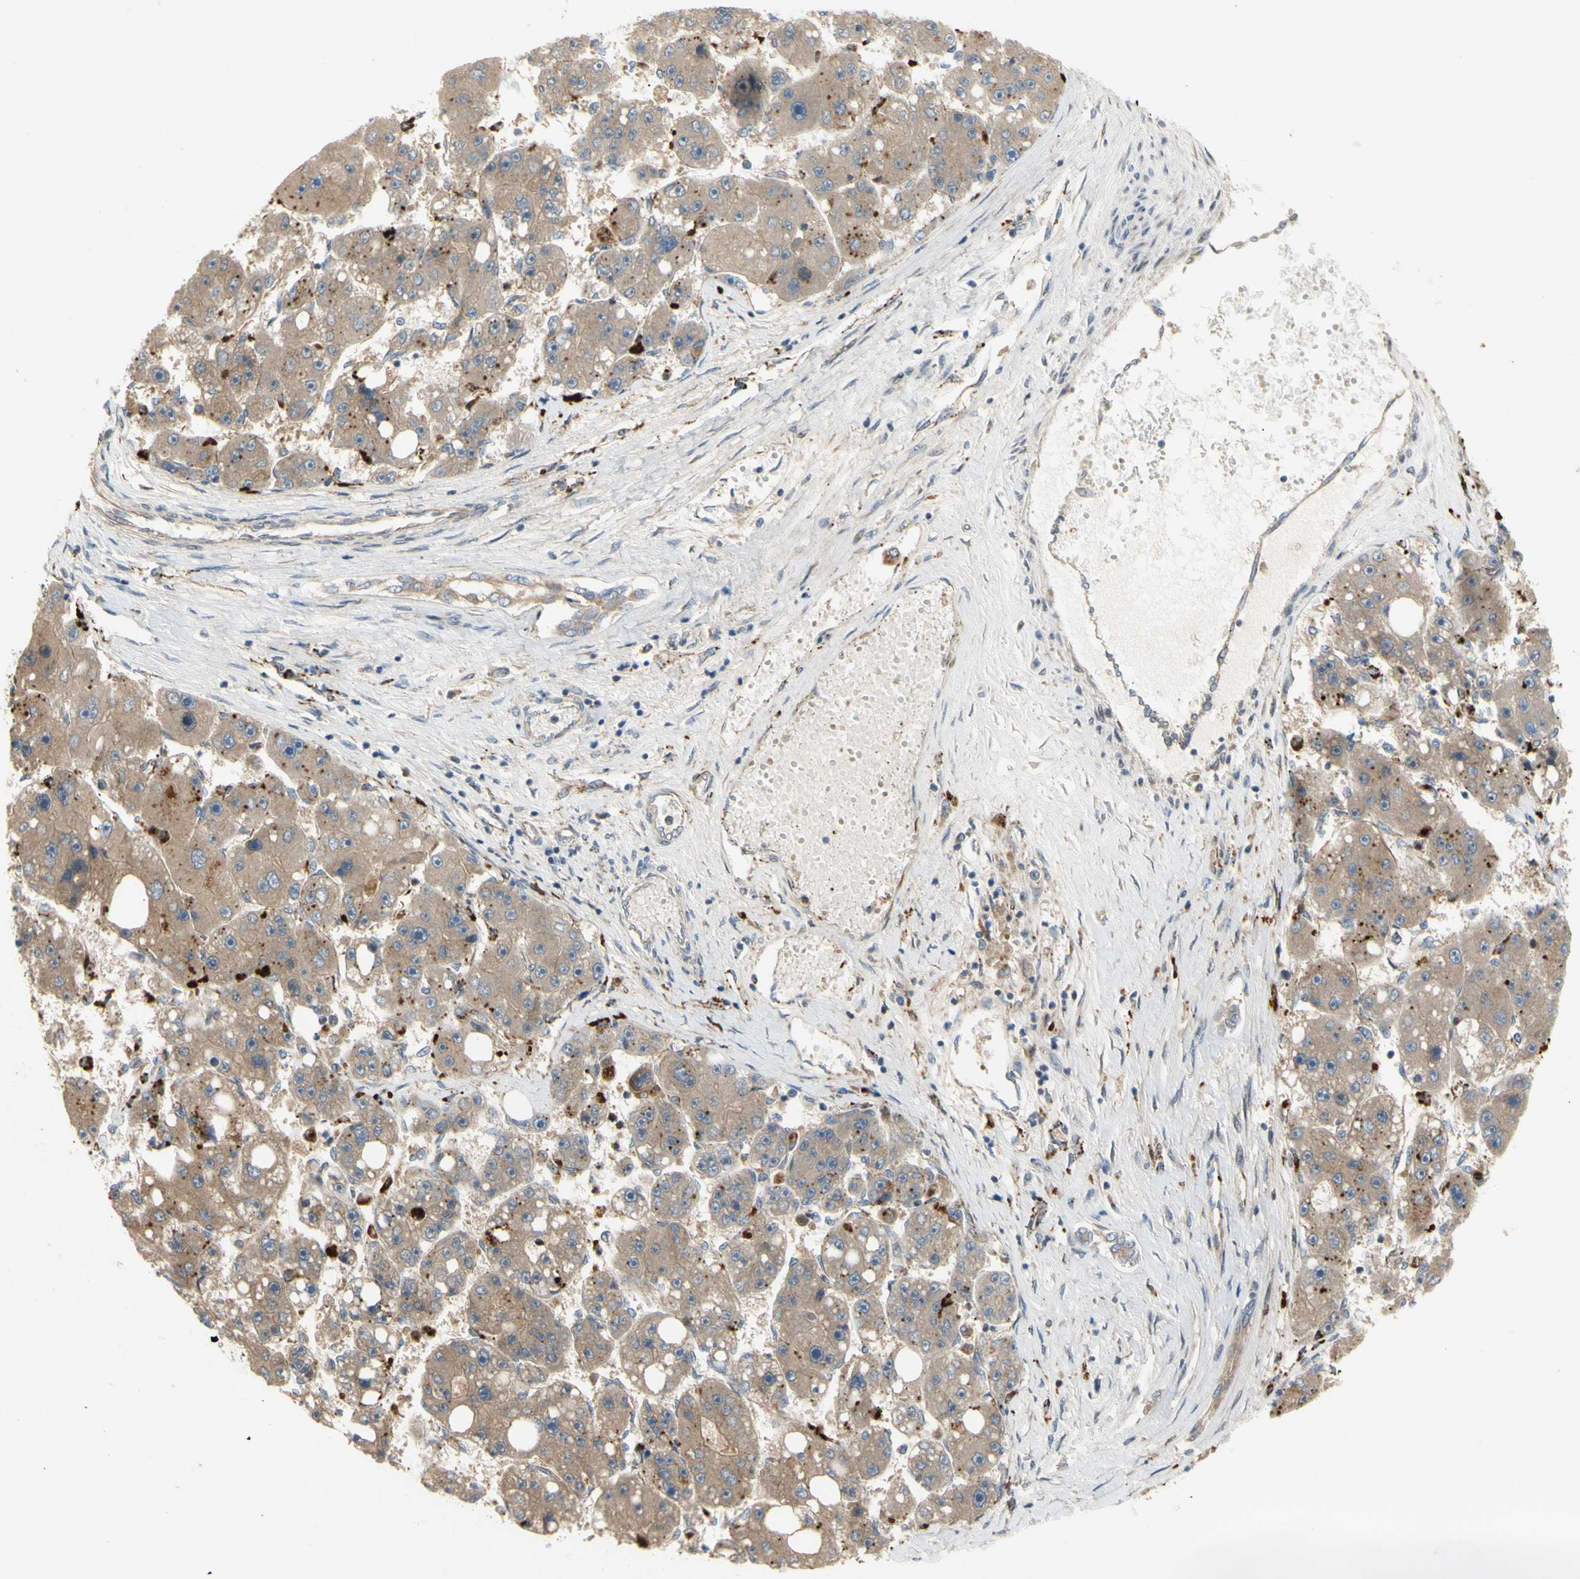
{"staining": {"intensity": "weak", "quantity": "25%-75%", "location": "cytoplasmic/membranous"}, "tissue": "liver cancer", "cell_type": "Tumor cells", "image_type": "cancer", "snomed": [{"axis": "morphology", "description": "Carcinoma, Hepatocellular, NOS"}, {"axis": "topography", "description": "Liver"}], "caption": "Protein staining displays weak cytoplasmic/membranous positivity in approximately 25%-75% of tumor cells in liver cancer.", "gene": "TUBG2", "patient": {"sex": "female", "age": 61}}